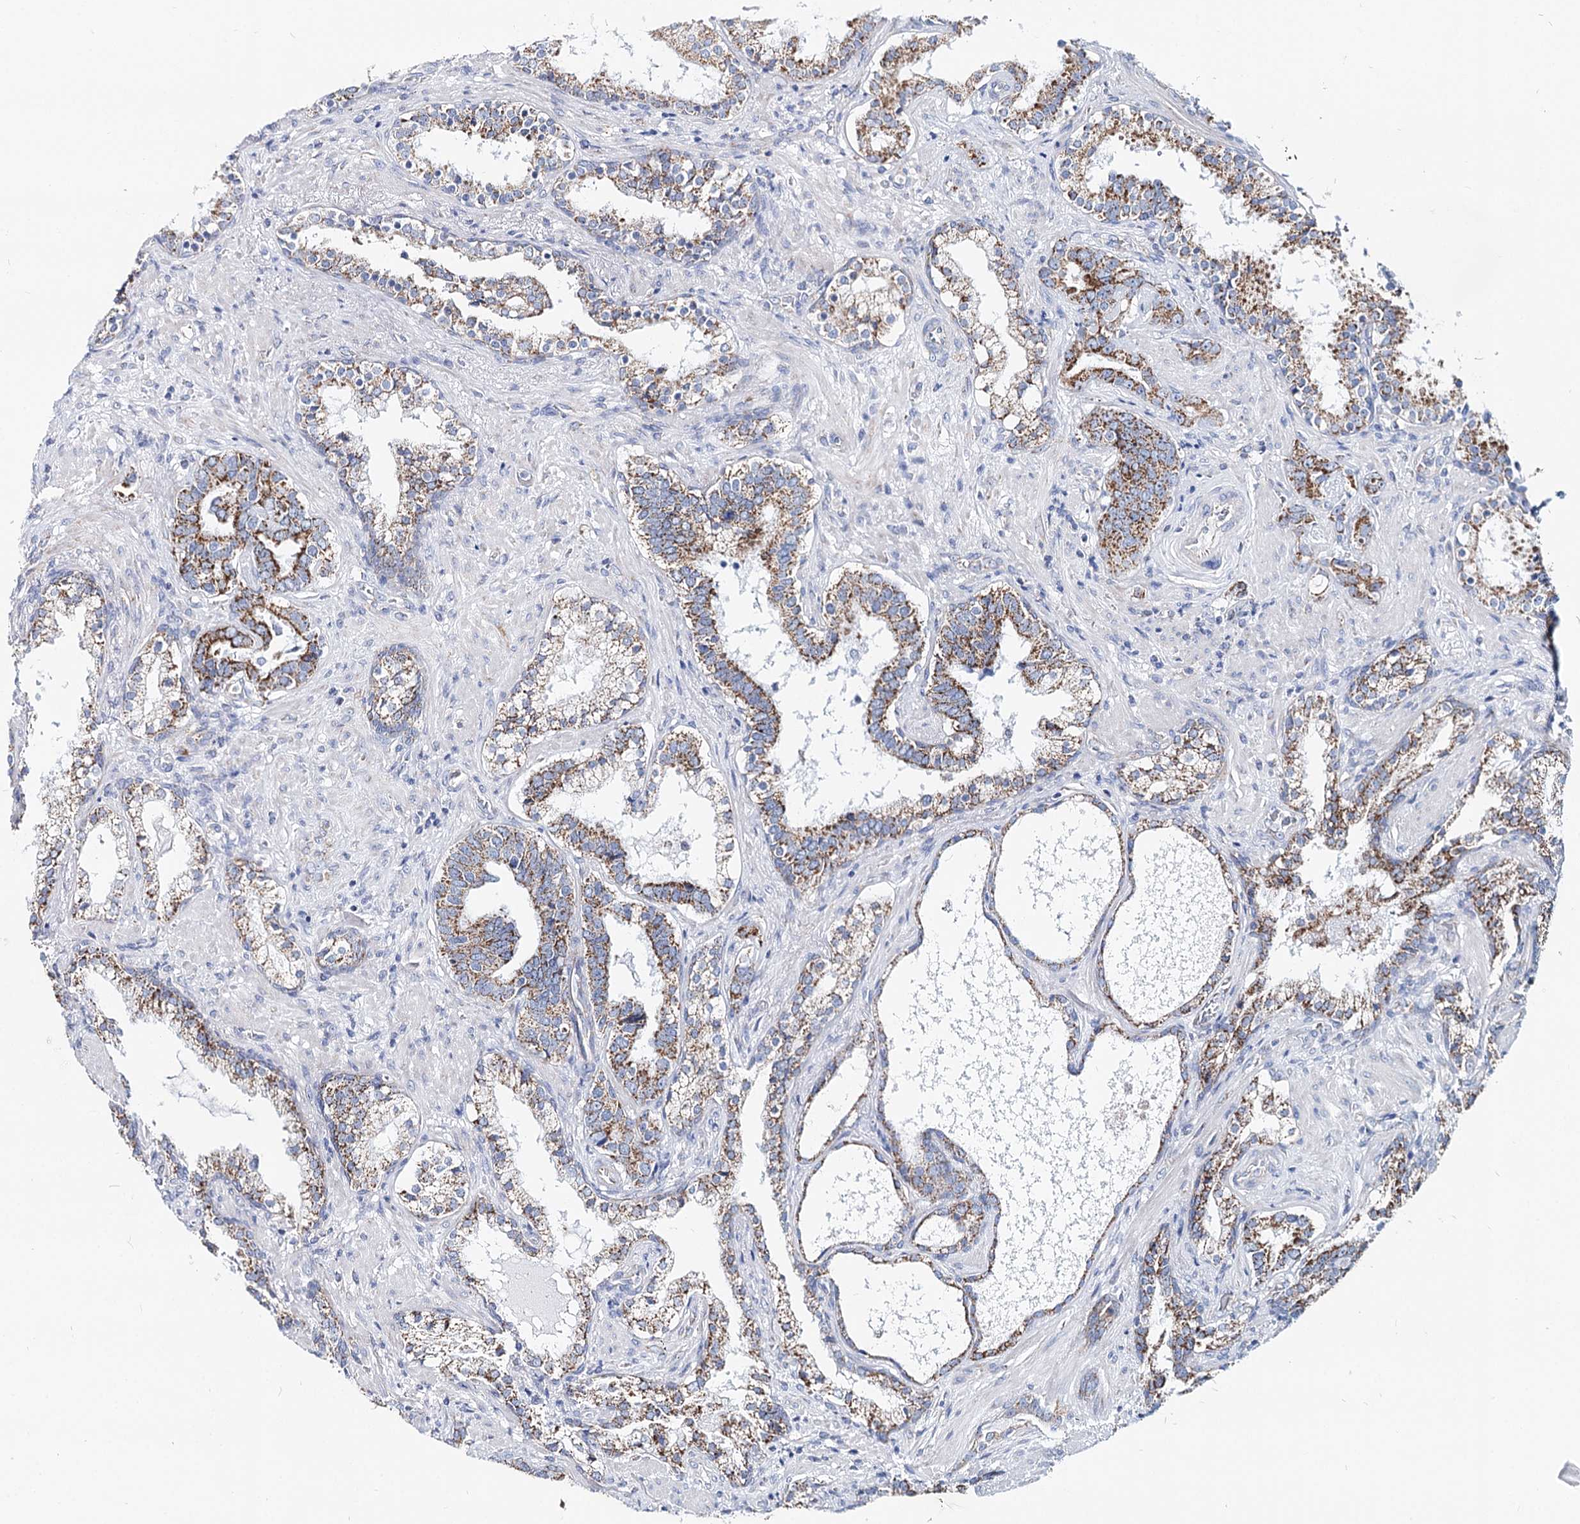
{"staining": {"intensity": "strong", "quantity": "25%-75%", "location": "cytoplasmic/membranous"}, "tissue": "prostate cancer", "cell_type": "Tumor cells", "image_type": "cancer", "snomed": [{"axis": "morphology", "description": "Adenocarcinoma, High grade"}, {"axis": "topography", "description": "Prostate"}], "caption": "A micrograph showing strong cytoplasmic/membranous expression in approximately 25%-75% of tumor cells in prostate cancer (adenocarcinoma (high-grade)), as visualized by brown immunohistochemical staining.", "gene": "MCCC2", "patient": {"sex": "male", "age": 58}}